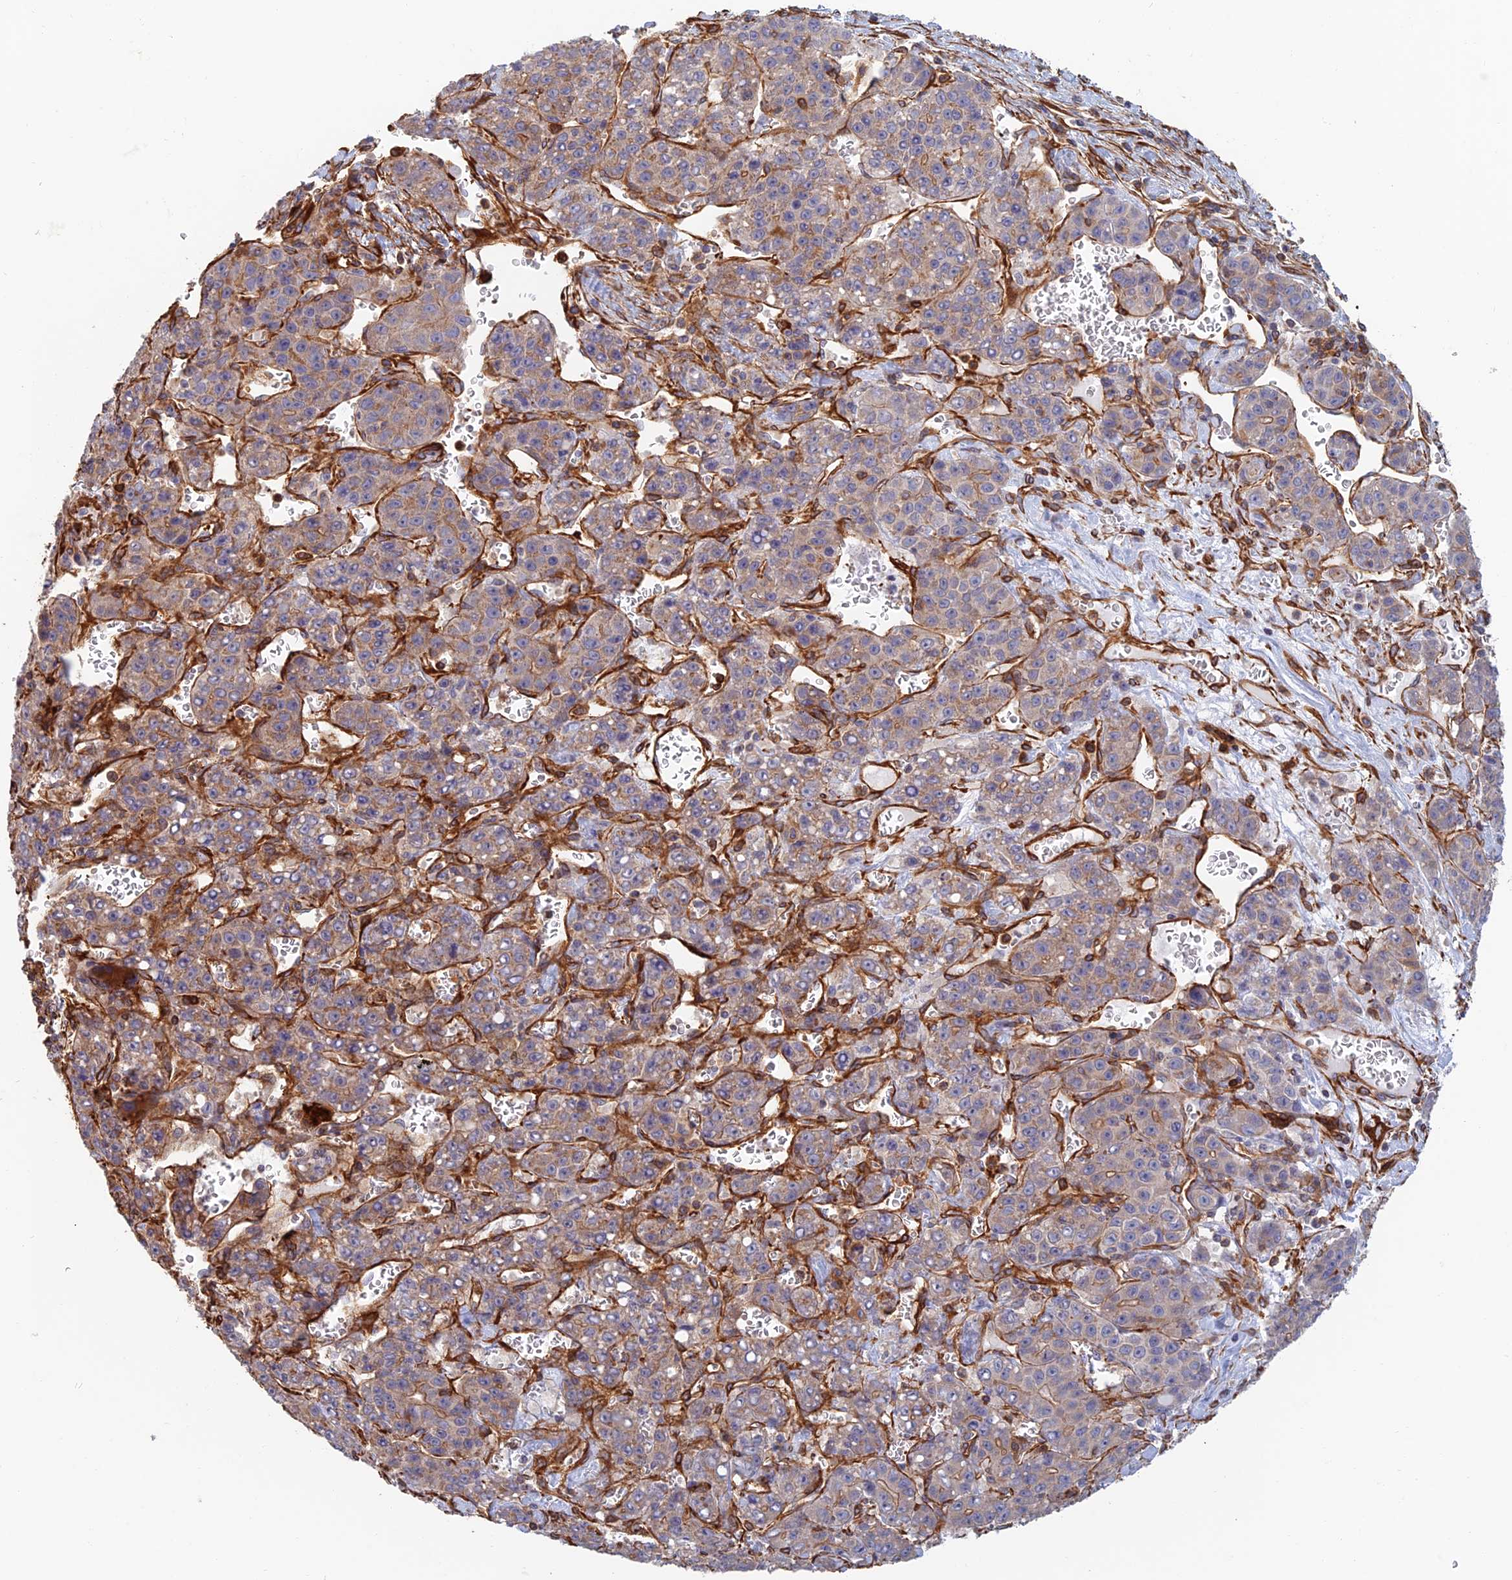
{"staining": {"intensity": "moderate", "quantity": "25%-75%", "location": "cytoplasmic/membranous"}, "tissue": "liver cancer", "cell_type": "Tumor cells", "image_type": "cancer", "snomed": [{"axis": "morphology", "description": "Carcinoma, Hepatocellular, NOS"}, {"axis": "topography", "description": "Liver"}], "caption": "Immunohistochemistry staining of hepatocellular carcinoma (liver), which demonstrates medium levels of moderate cytoplasmic/membranous staining in approximately 25%-75% of tumor cells indicating moderate cytoplasmic/membranous protein staining. The staining was performed using DAB (3,3'-diaminobenzidine) (brown) for protein detection and nuclei were counterstained in hematoxylin (blue).", "gene": "PAK4", "patient": {"sex": "female", "age": 53}}